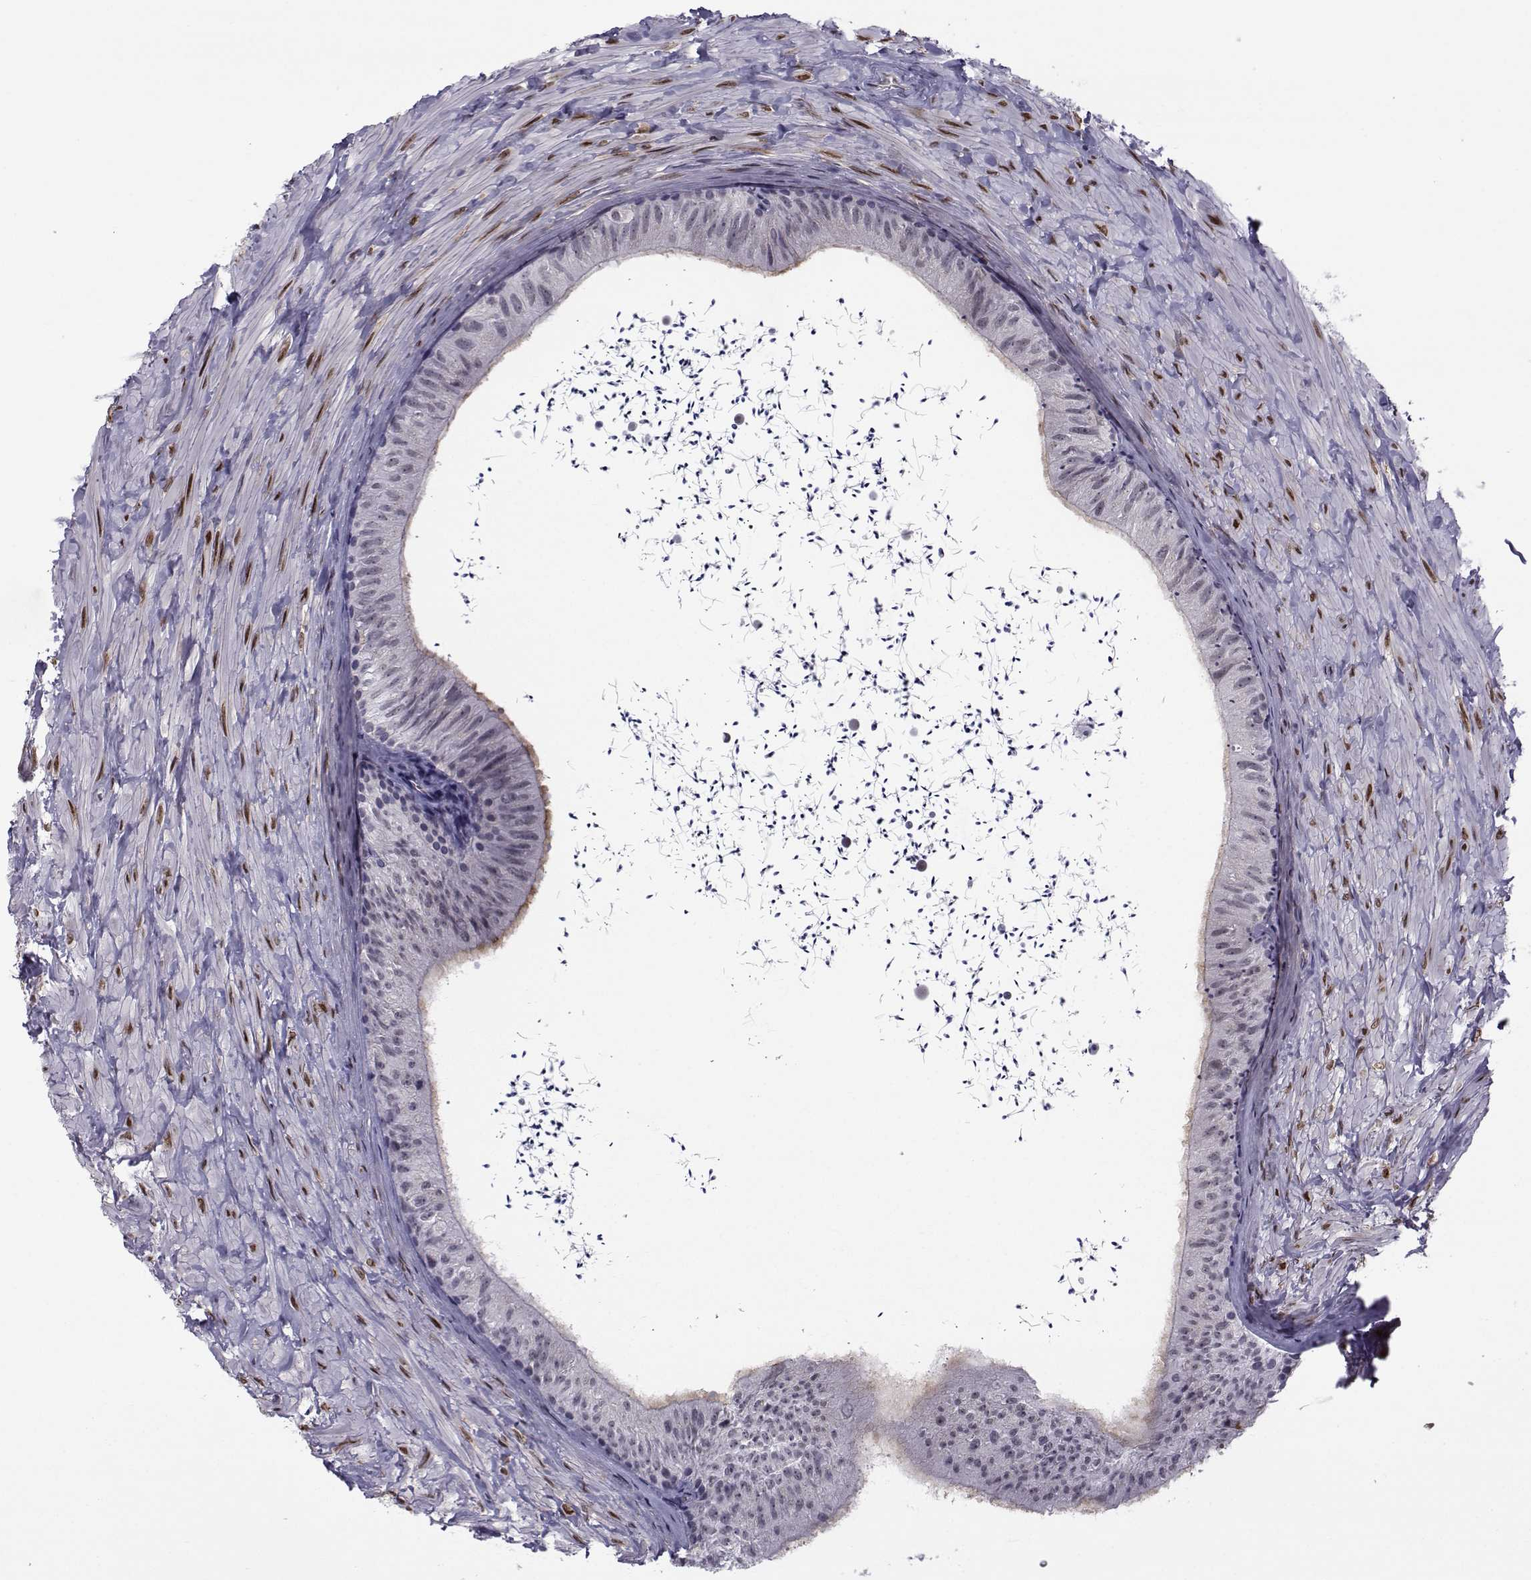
{"staining": {"intensity": "negative", "quantity": "none", "location": "none"}, "tissue": "epididymis", "cell_type": "Glandular cells", "image_type": "normal", "snomed": [{"axis": "morphology", "description": "Normal tissue, NOS"}, {"axis": "topography", "description": "Epididymis"}], "caption": "Glandular cells show no significant protein staining in unremarkable epididymis. (DAB immunohistochemistry (IHC) visualized using brightfield microscopy, high magnification).", "gene": "RBM24", "patient": {"sex": "male", "age": 32}}